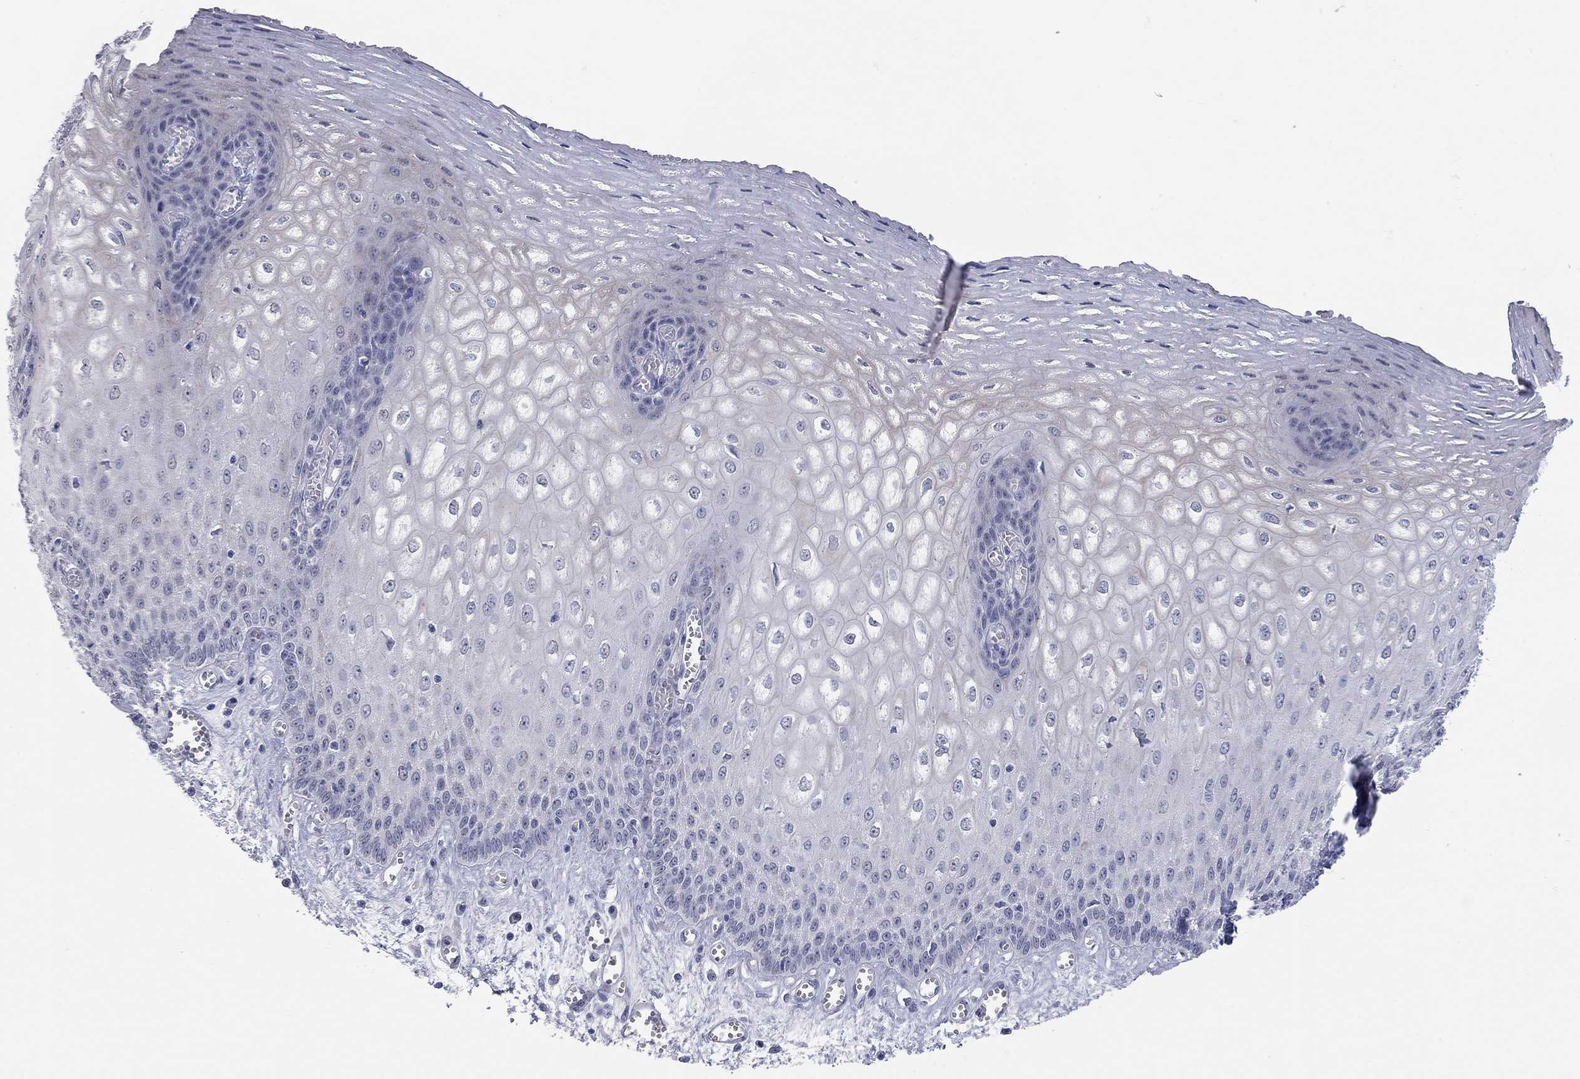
{"staining": {"intensity": "weak", "quantity": "<25%", "location": "cytoplasmic/membranous"}, "tissue": "esophagus", "cell_type": "Squamous epithelial cells", "image_type": "normal", "snomed": [{"axis": "morphology", "description": "Normal tissue, NOS"}, {"axis": "topography", "description": "Esophagus"}], "caption": "IHC image of benign esophagus stained for a protein (brown), which displays no staining in squamous epithelial cells.", "gene": "WASF3", "patient": {"sex": "male", "age": 58}}